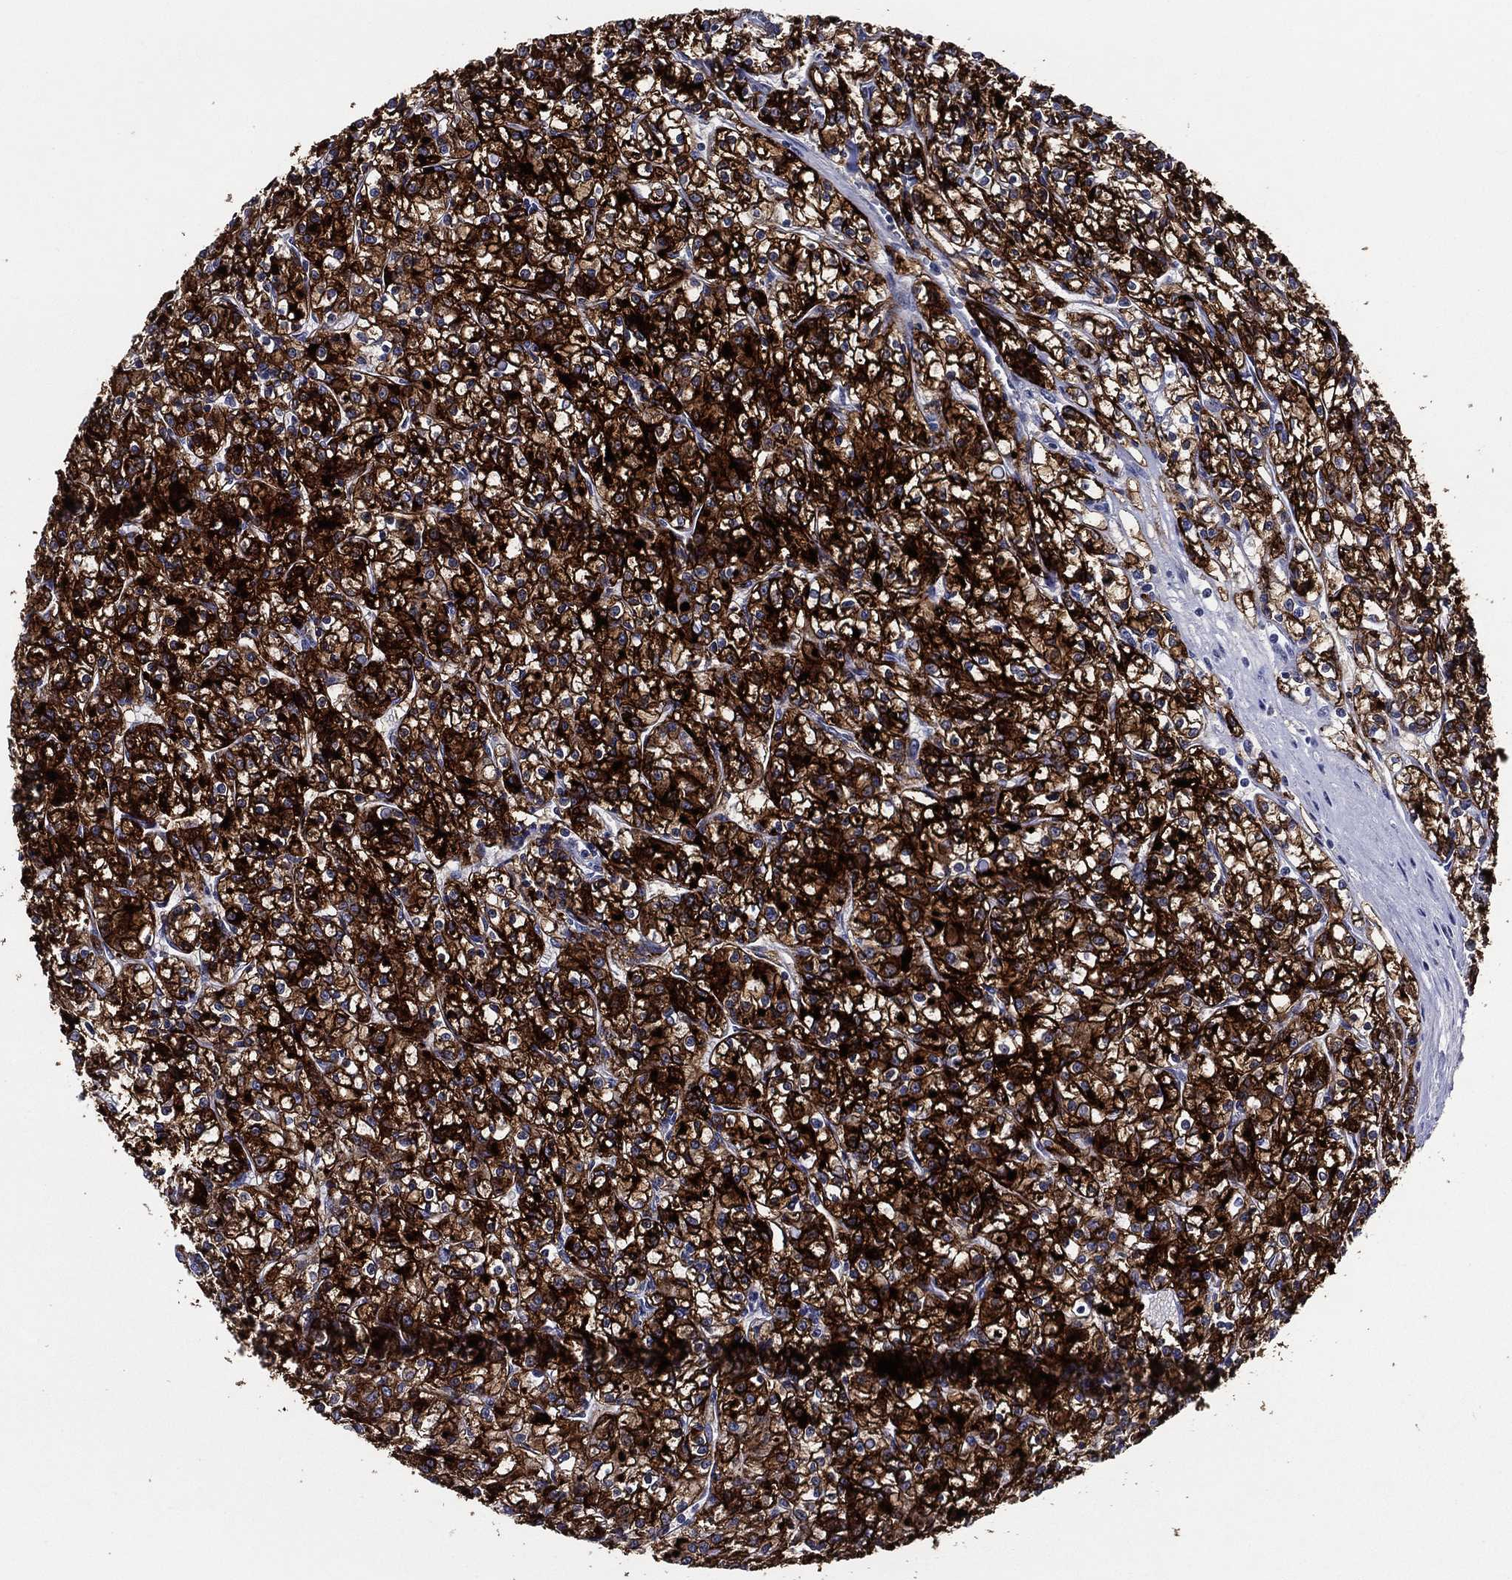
{"staining": {"intensity": "strong", "quantity": ">75%", "location": "cytoplasmic/membranous"}, "tissue": "renal cancer", "cell_type": "Tumor cells", "image_type": "cancer", "snomed": [{"axis": "morphology", "description": "Adenocarcinoma, NOS"}, {"axis": "topography", "description": "Kidney"}], "caption": "Strong cytoplasmic/membranous expression is present in approximately >75% of tumor cells in adenocarcinoma (renal).", "gene": "ACE2", "patient": {"sex": "female", "age": 59}}